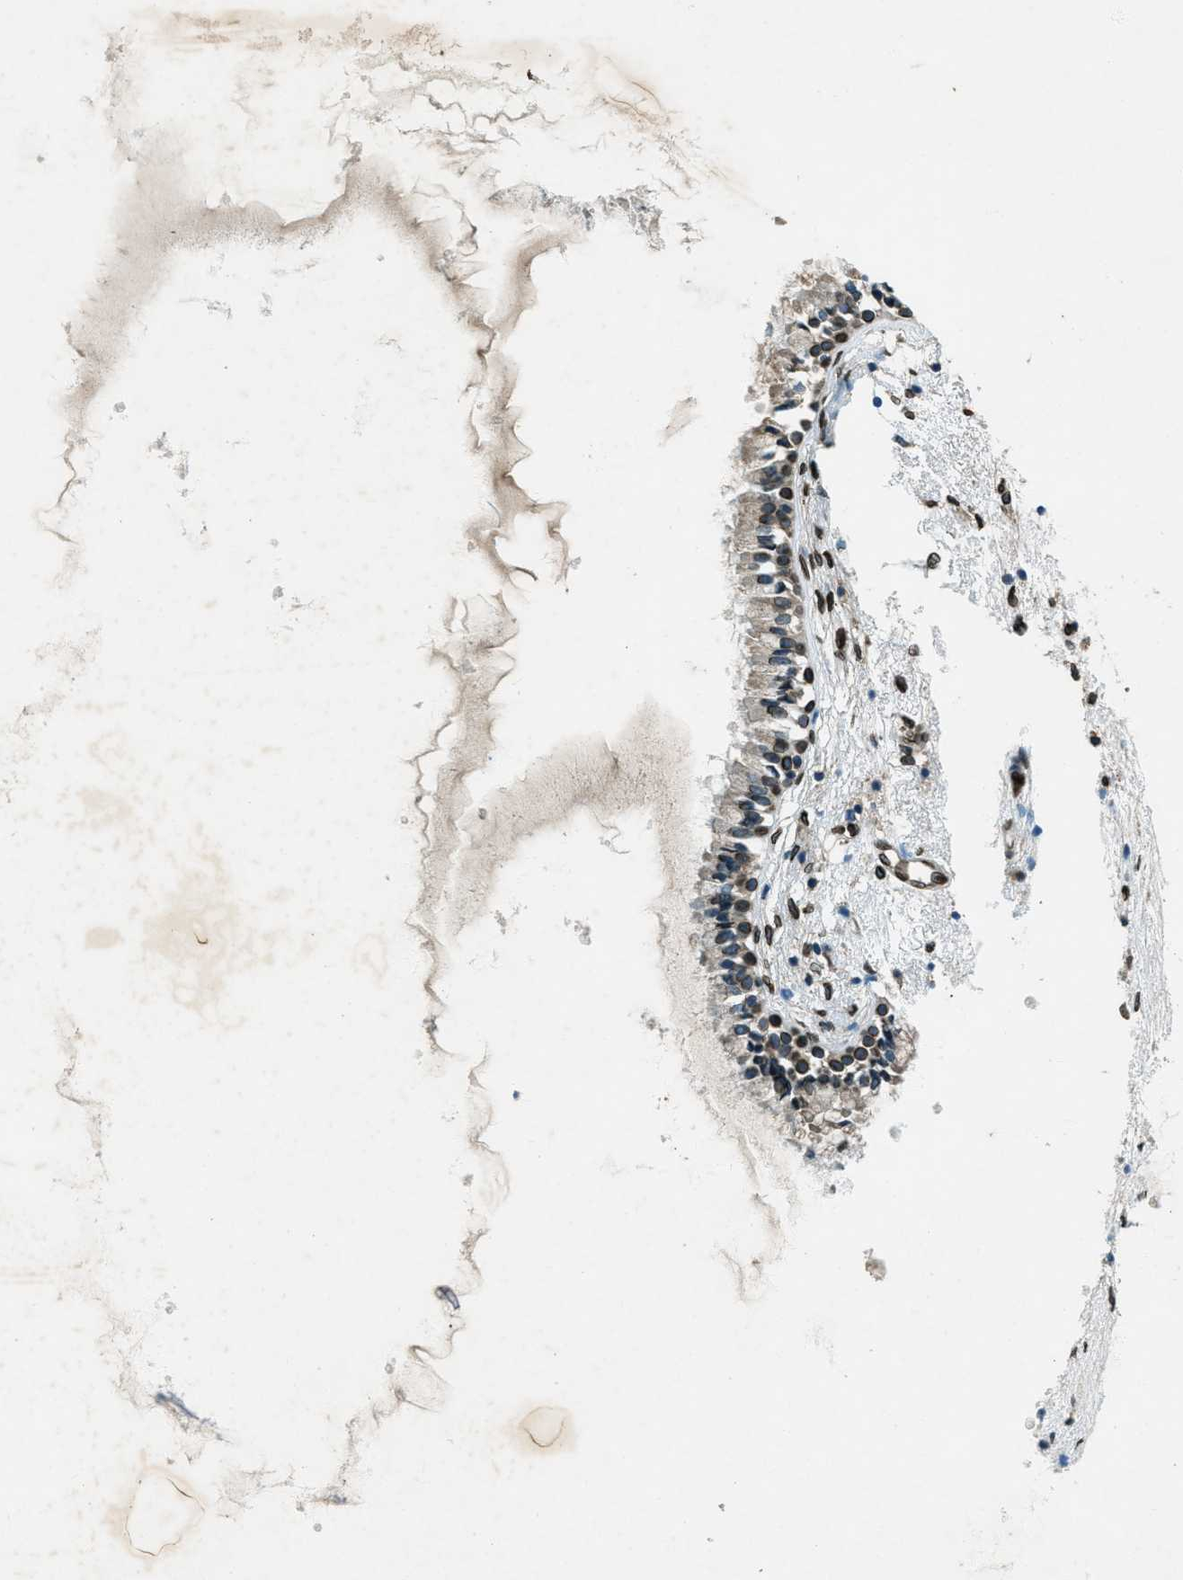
{"staining": {"intensity": "strong", "quantity": "25%-75%", "location": "cytoplasmic/membranous,nuclear"}, "tissue": "nasopharynx", "cell_type": "Respiratory epithelial cells", "image_type": "normal", "snomed": [{"axis": "morphology", "description": "Normal tissue, NOS"}, {"axis": "topography", "description": "Nasopharynx"}], "caption": "A high amount of strong cytoplasmic/membranous,nuclear positivity is identified in about 25%-75% of respiratory epithelial cells in normal nasopharynx. The protein is stained brown, and the nuclei are stained in blue (DAB IHC with brightfield microscopy, high magnification).", "gene": "LEMD2", "patient": {"sex": "male", "age": 21}}